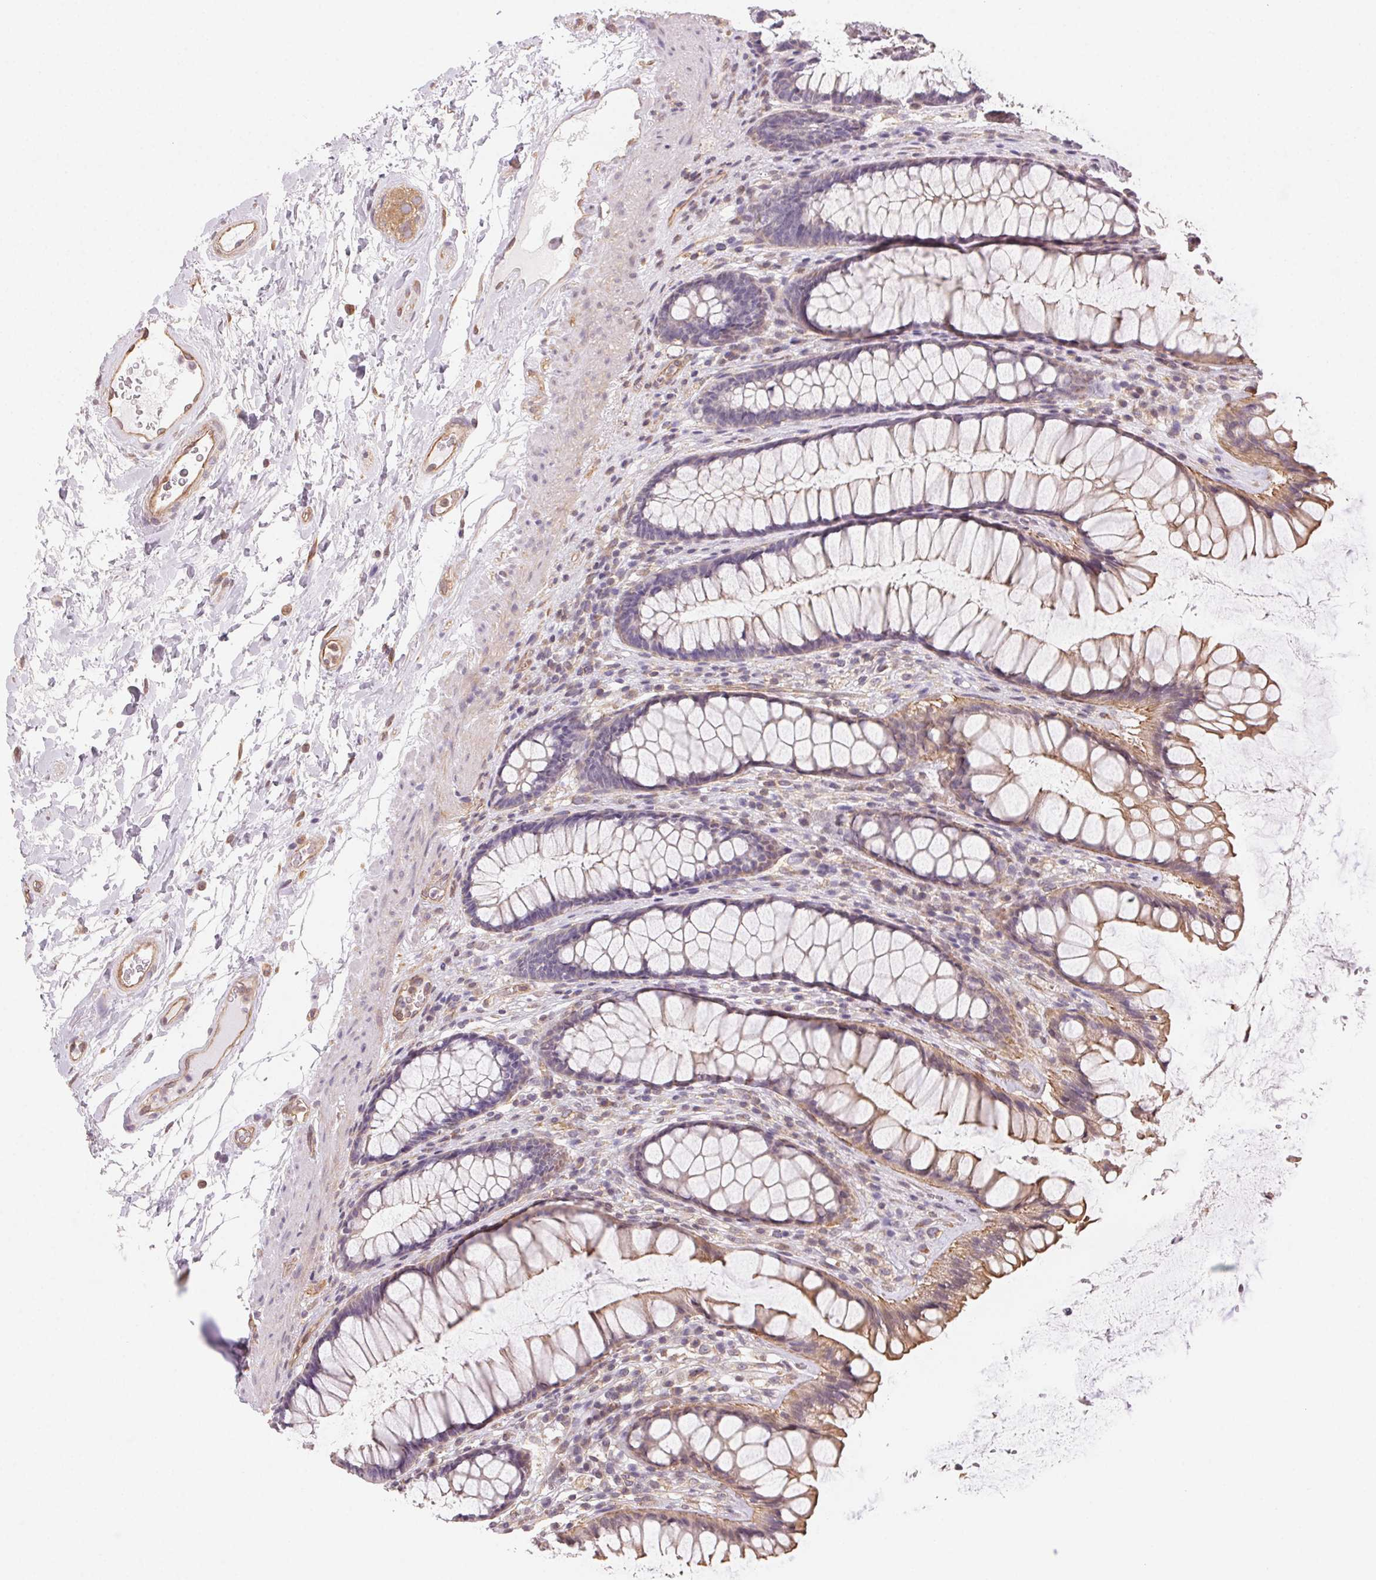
{"staining": {"intensity": "weak", "quantity": "25%-75%", "location": "cytoplasmic/membranous"}, "tissue": "rectum", "cell_type": "Glandular cells", "image_type": "normal", "snomed": [{"axis": "morphology", "description": "Normal tissue, NOS"}, {"axis": "topography", "description": "Rectum"}], "caption": "A brown stain shows weak cytoplasmic/membranous staining of a protein in glandular cells of benign rectum. (DAB IHC, brown staining for protein, blue staining for nuclei).", "gene": "PLA2G4F", "patient": {"sex": "male", "age": 72}}